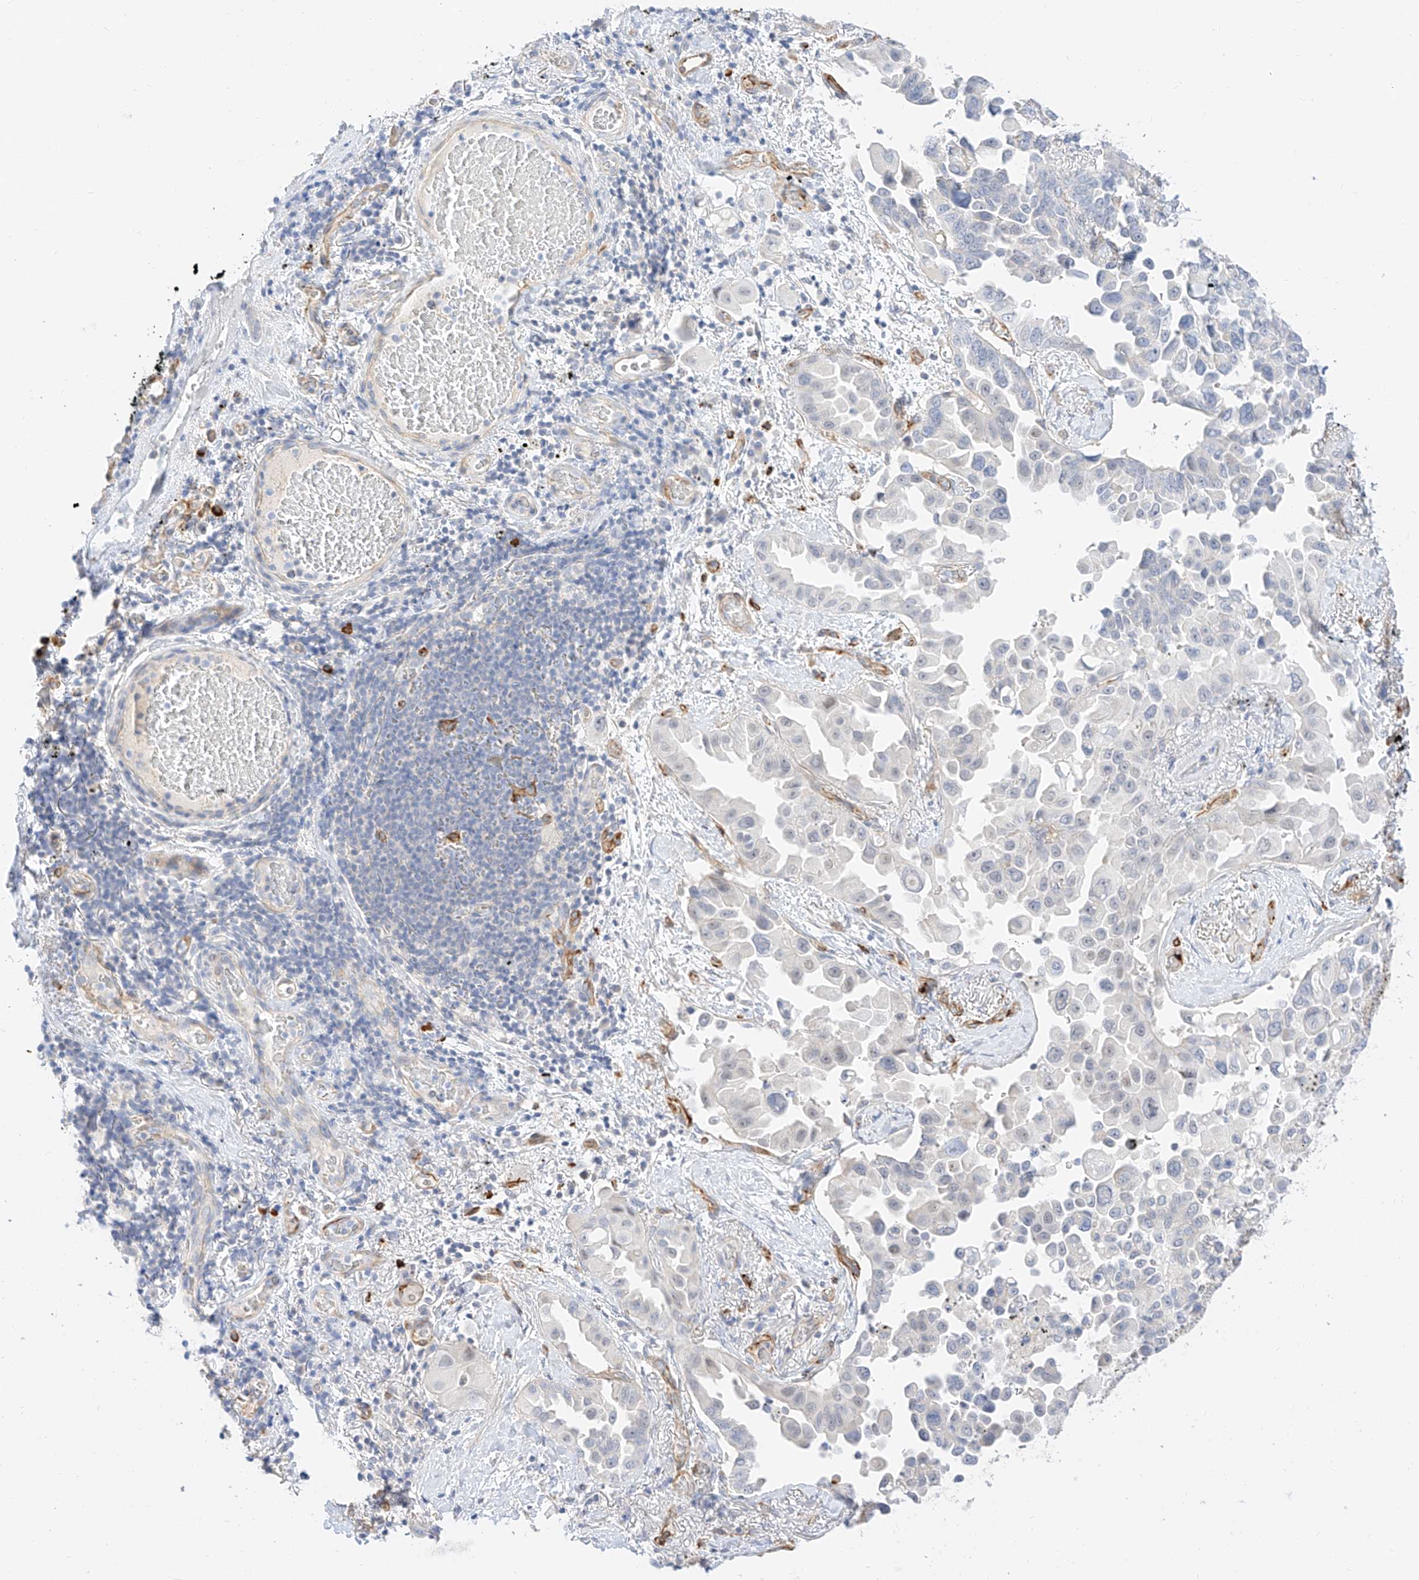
{"staining": {"intensity": "negative", "quantity": "none", "location": "none"}, "tissue": "lung cancer", "cell_type": "Tumor cells", "image_type": "cancer", "snomed": [{"axis": "morphology", "description": "Adenocarcinoma, NOS"}, {"axis": "topography", "description": "Lung"}], "caption": "This image is of adenocarcinoma (lung) stained with immunohistochemistry to label a protein in brown with the nuclei are counter-stained blue. There is no positivity in tumor cells.", "gene": "CDCP2", "patient": {"sex": "female", "age": 67}}